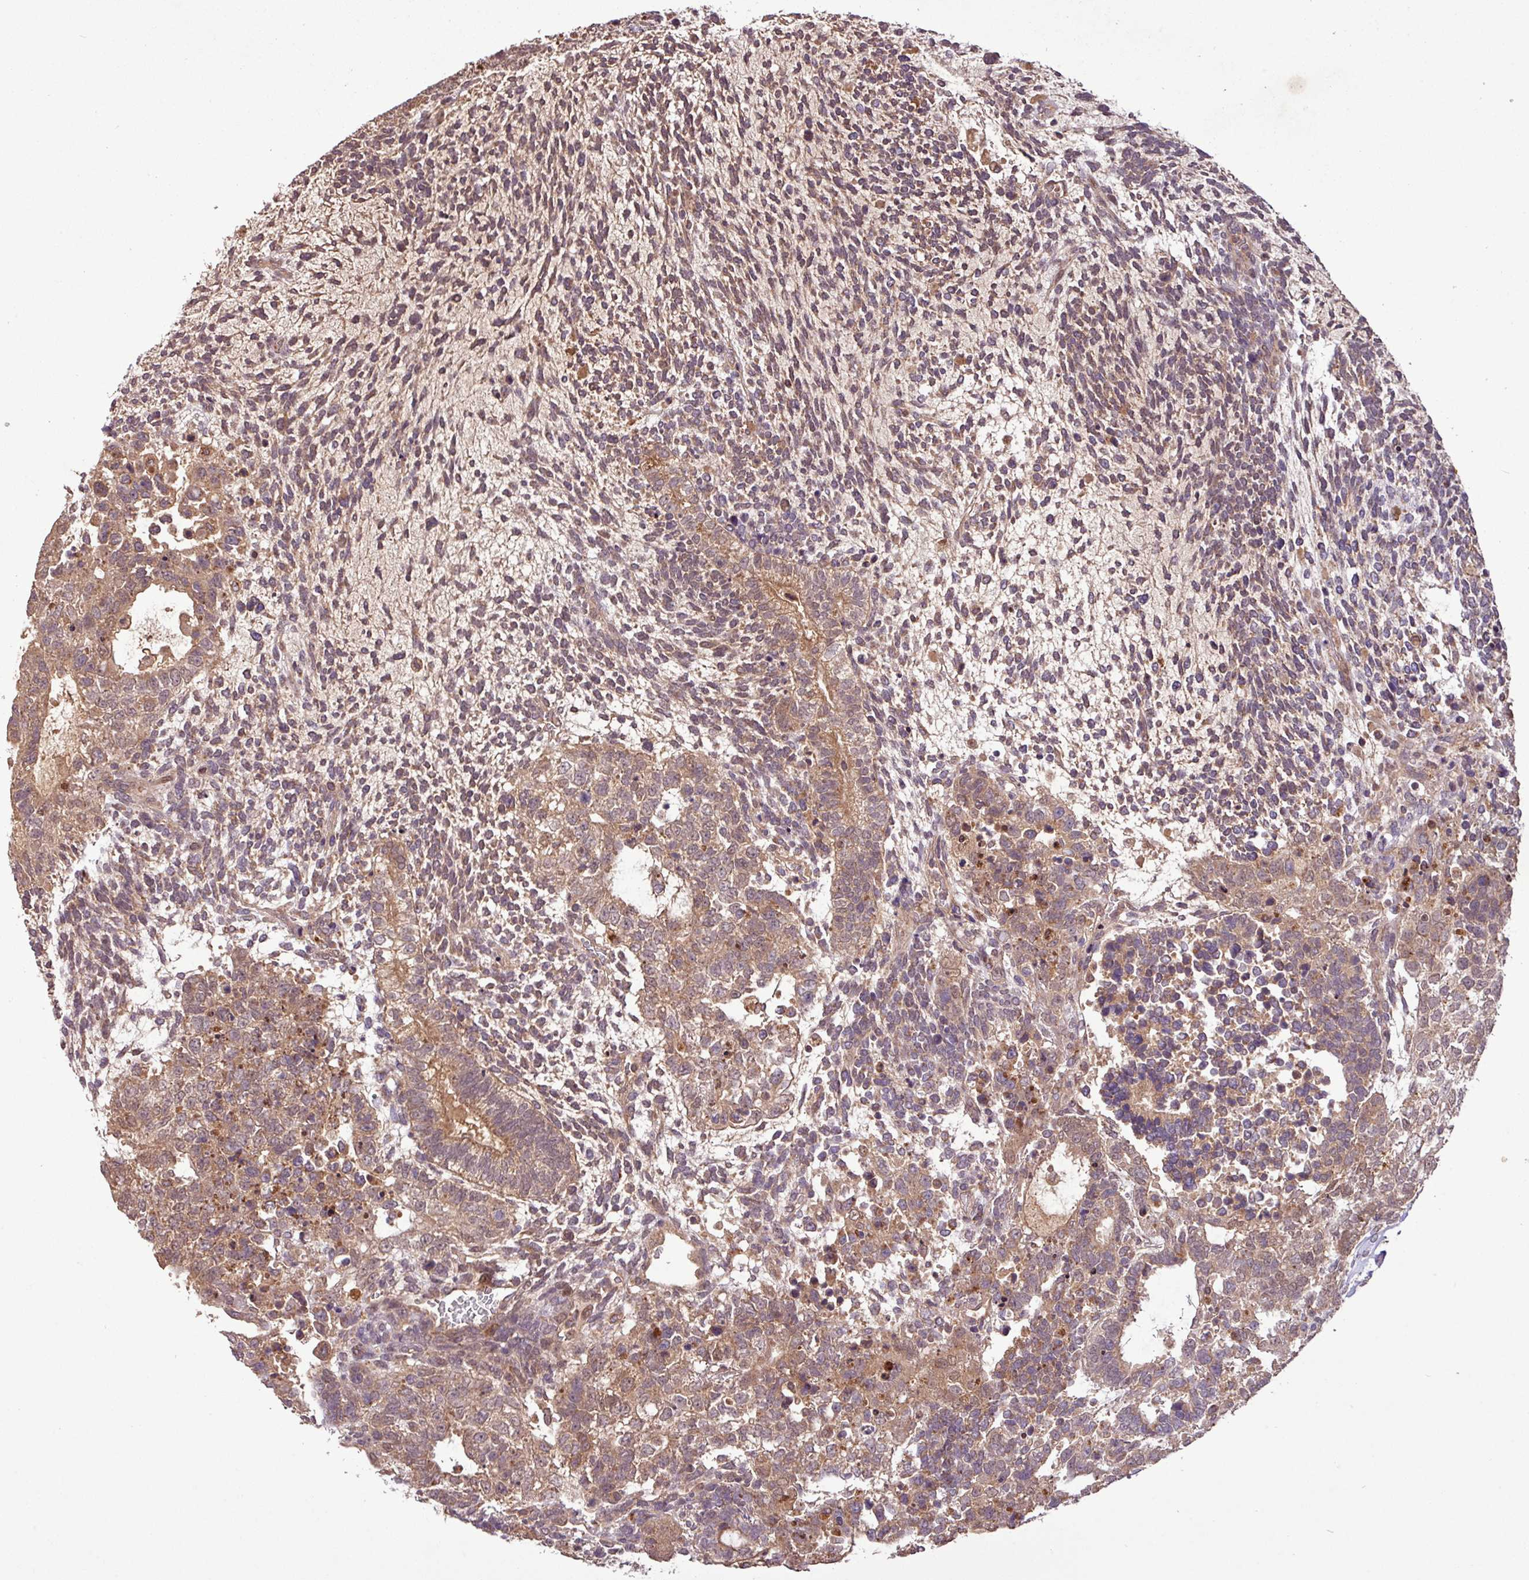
{"staining": {"intensity": "moderate", "quantity": ">75%", "location": "cytoplasmic/membranous"}, "tissue": "testis cancer", "cell_type": "Tumor cells", "image_type": "cancer", "snomed": [{"axis": "morphology", "description": "Carcinoma, Embryonal, NOS"}, {"axis": "topography", "description": "Testis"}], "caption": "Immunohistochemistry photomicrograph of neoplastic tissue: human embryonal carcinoma (testis) stained using immunohistochemistry reveals medium levels of moderate protein expression localized specifically in the cytoplasmic/membranous of tumor cells, appearing as a cytoplasmic/membranous brown color.", "gene": "YPEL3", "patient": {"sex": "male", "age": 23}}